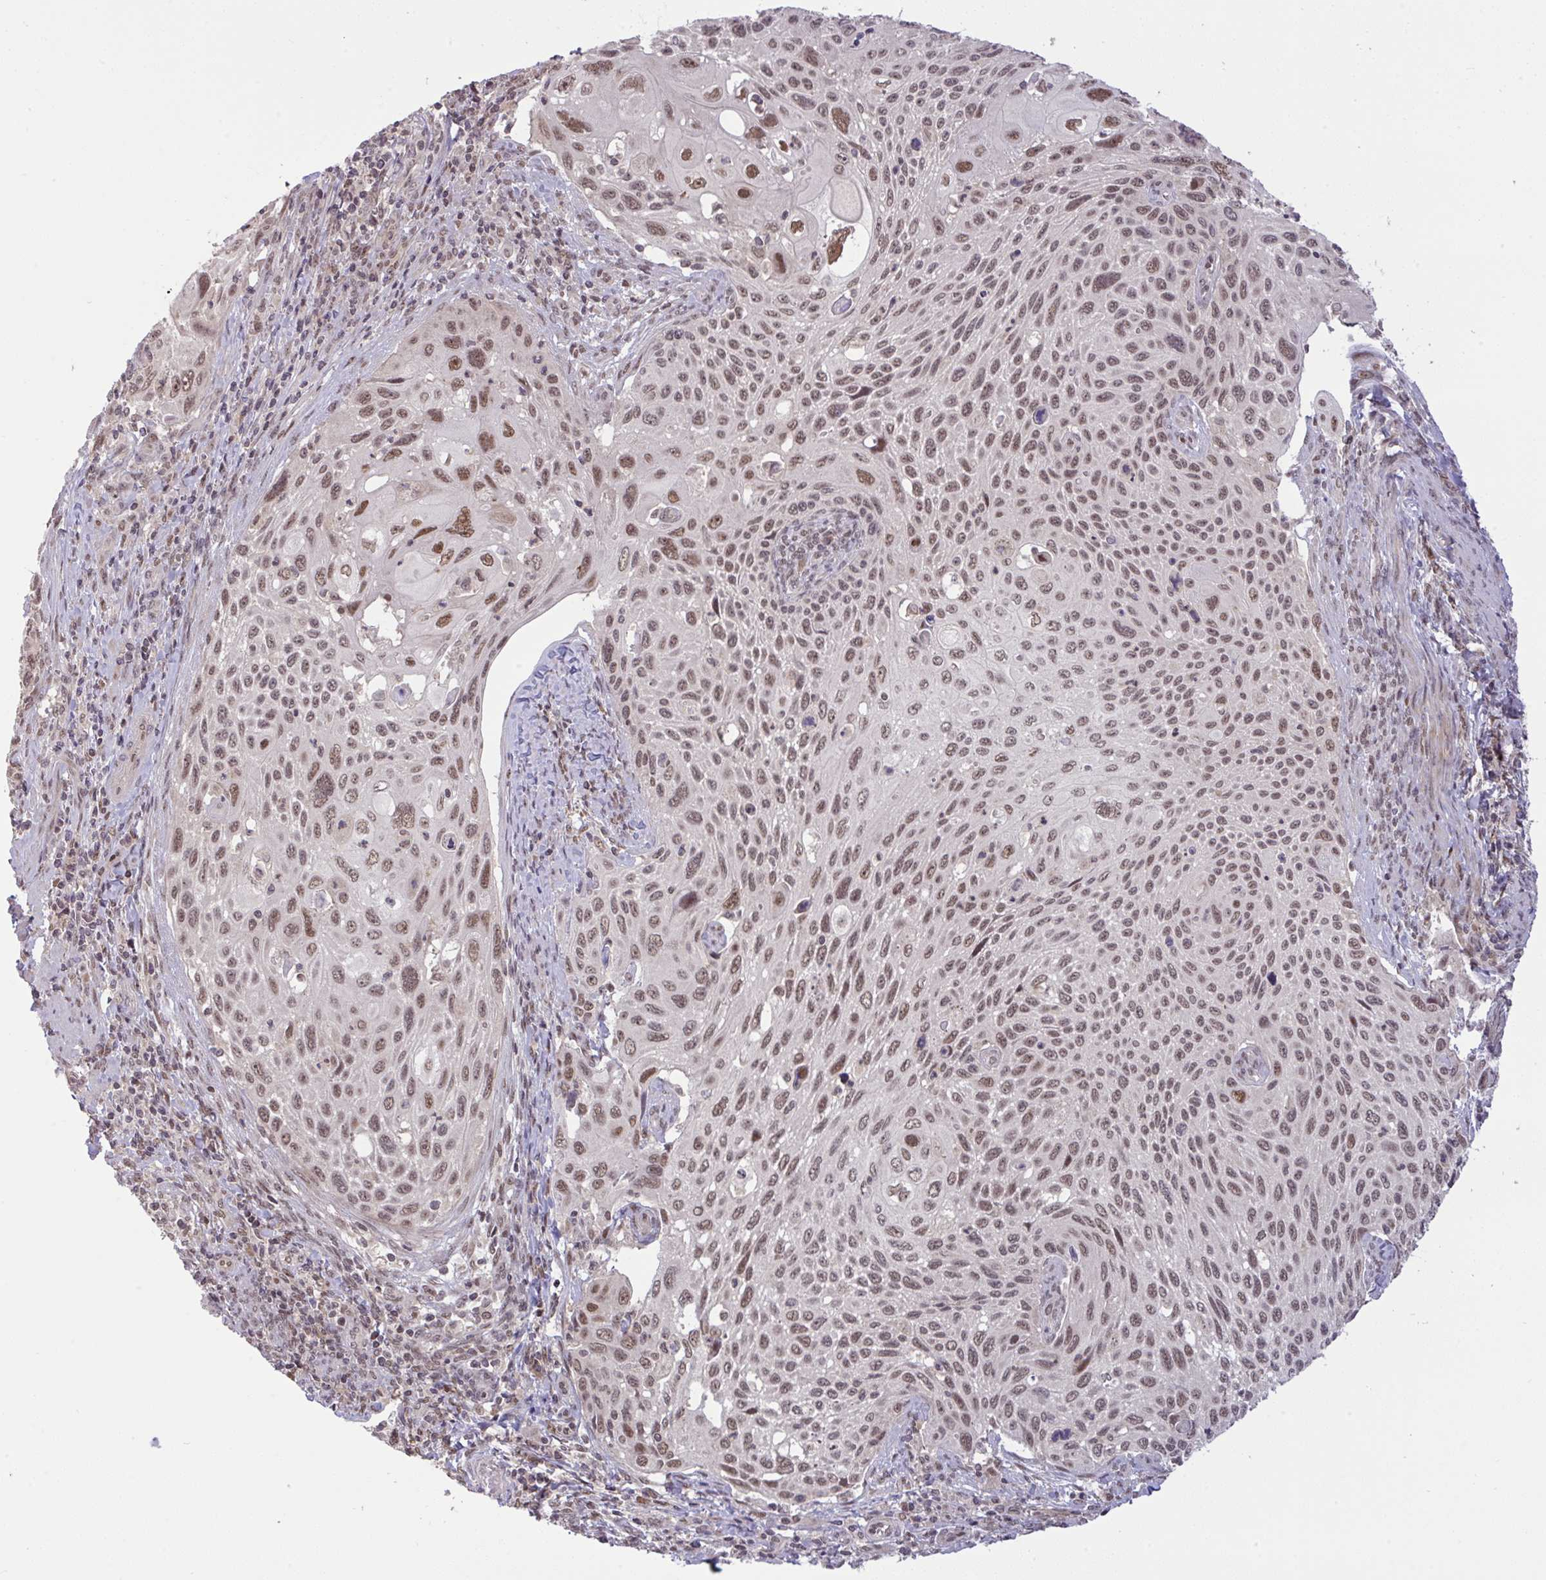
{"staining": {"intensity": "moderate", "quantity": ">75%", "location": "nuclear"}, "tissue": "cervical cancer", "cell_type": "Tumor cells", "image_type": "cancer", "snomed": [{"axis": "morphology", "description": "Squamous cell carcinoma, NOS"}, {"axis": "topography", "description": "Cervix"}], "caption": "The immunohistochemical stain labels moderate nuclear staining in tumor cells of cervical squamous cell carcinoma tissue.", "gene": "KLF2", "patient": {"sex": "female", "age": 70}}